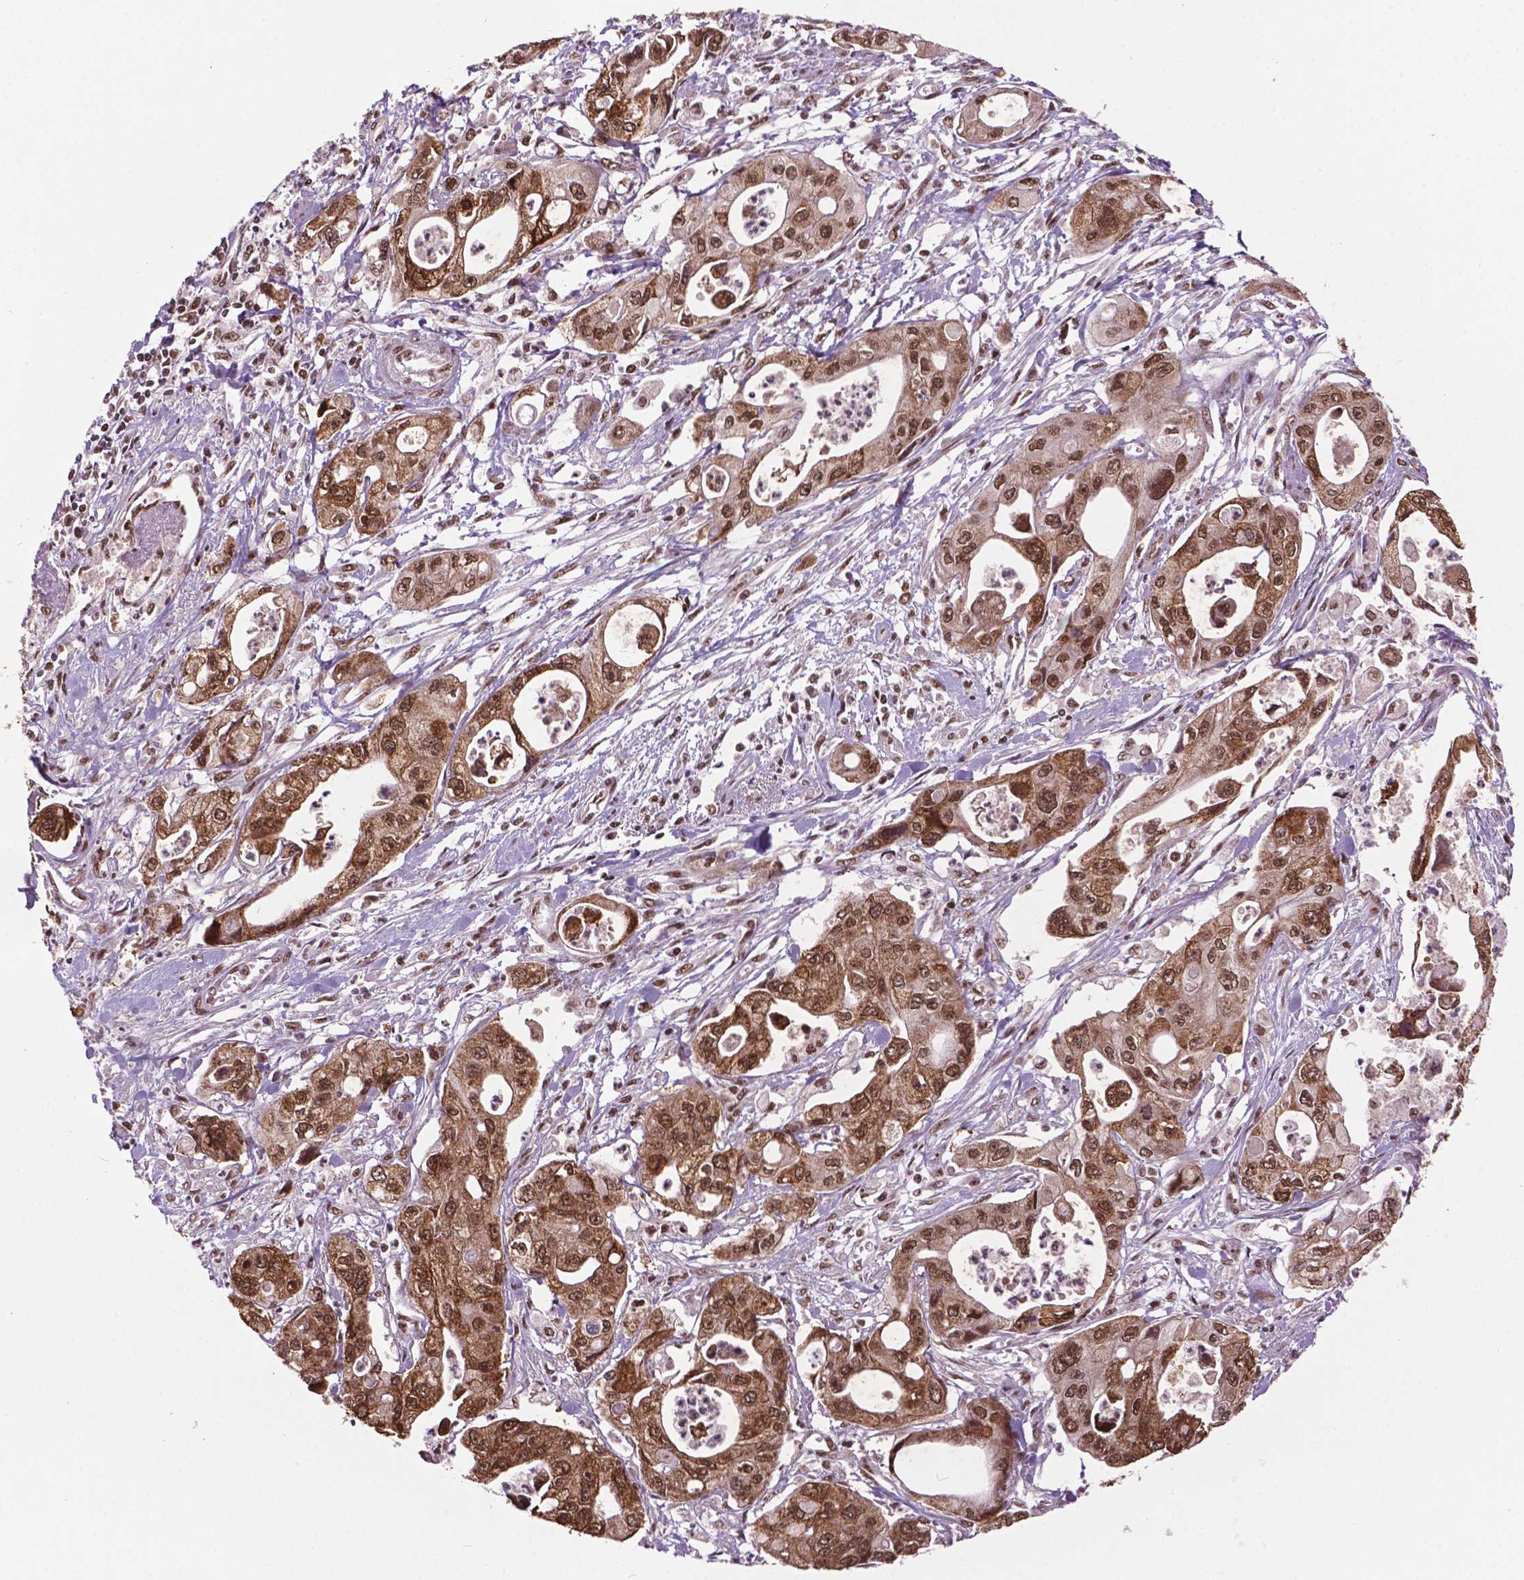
{"staining": {"intensity": "moderate", "quantity": ">75%", "location": "cytoplasmic/membranous,nuclear"}, "tissue": "pancreatic cancer", "cell_type": "Tumor cells", "image_type": "cancer", "snomed": [{"axis": "morphology", "description": "Adenocarcinoma, NOS"}, {"axis": "topography", "description": "Pancreas"}], "caption": "A brown stain shows moderate cytoplasmic/membranous and nuclear expression of a protein in human pancreatic adenocarcinoma tumor cells.", "gene": "SIRT6", "patient": {"sex": "male", "age": 70}}